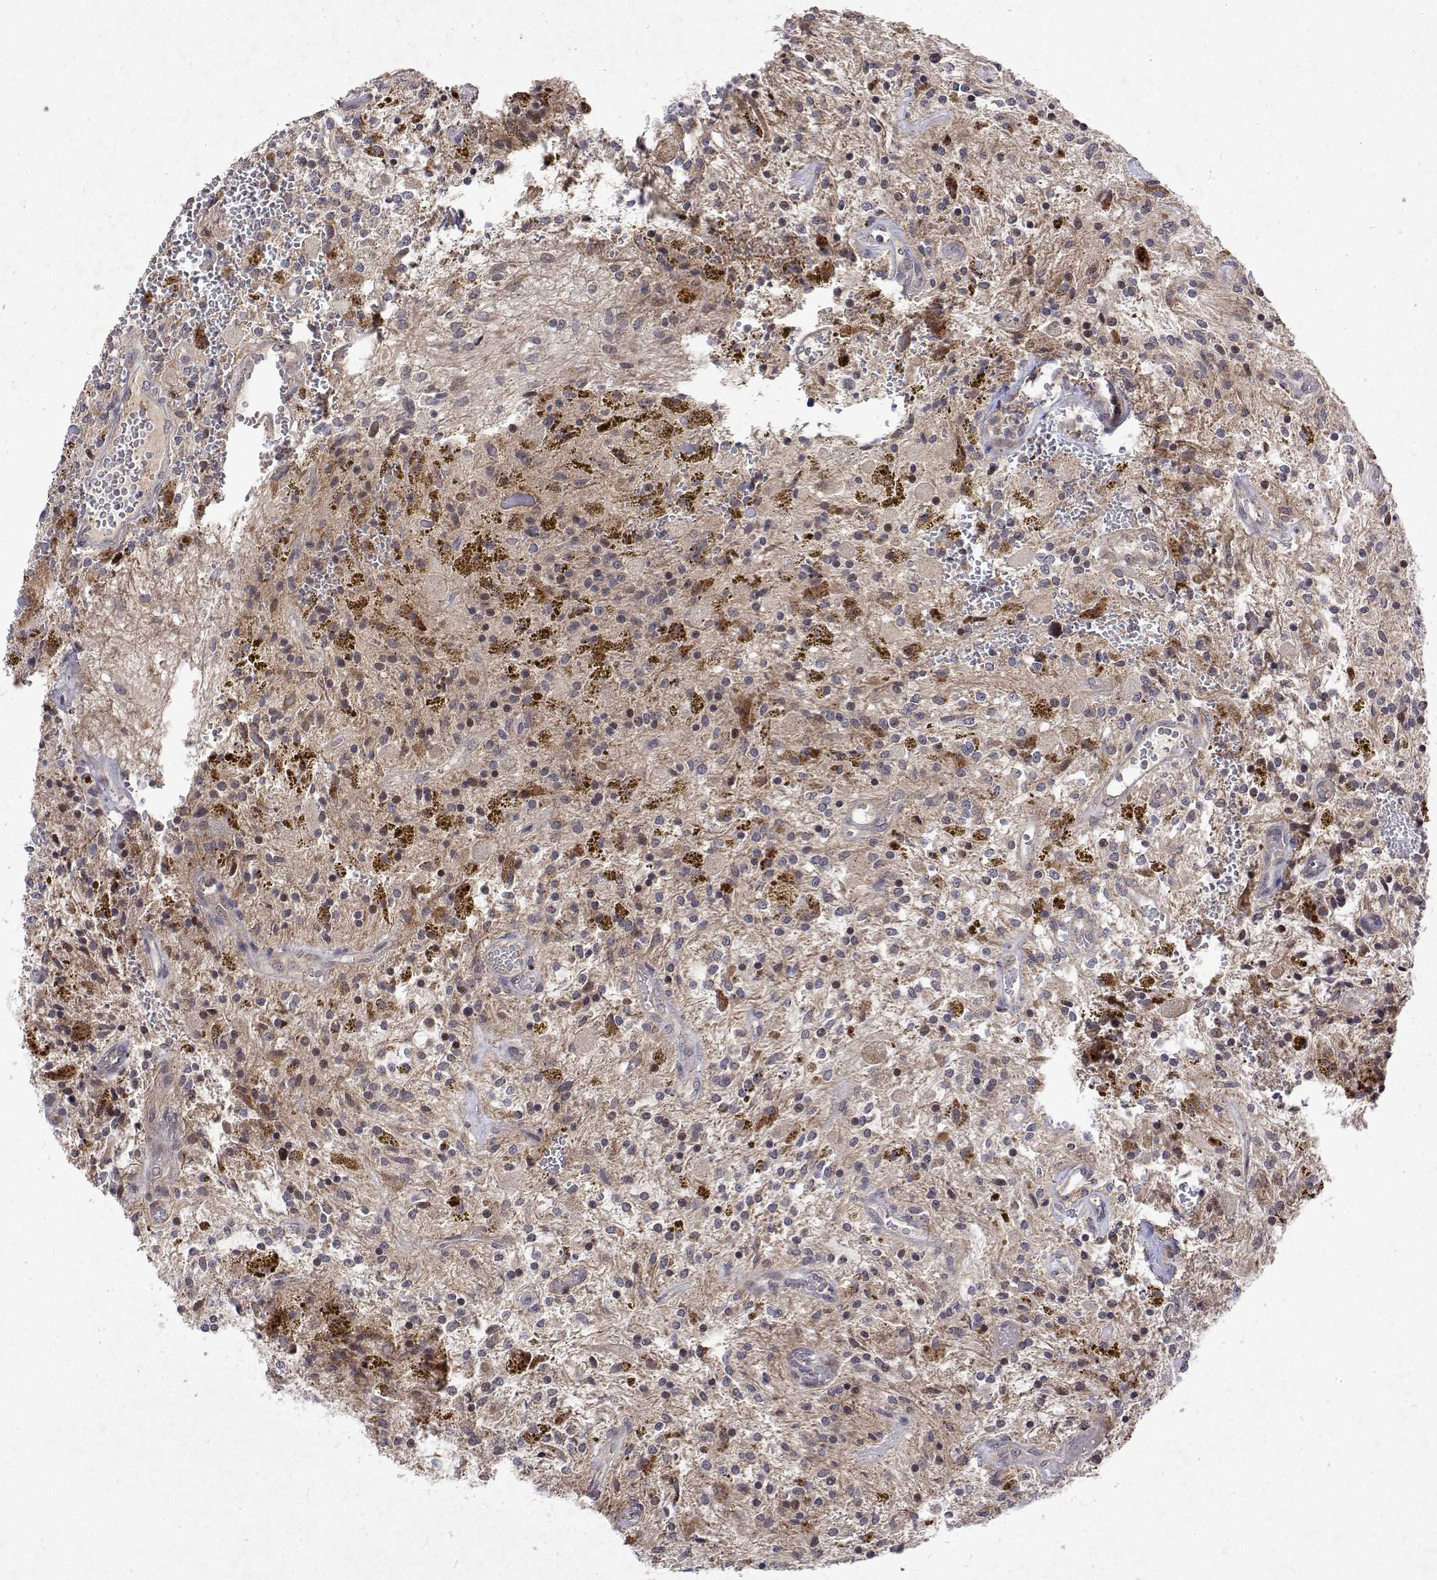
{"staining": {"intensity": "negative", "quantity": "none", "location": "none"}, "tissue": "glioma", "cell_type": "Tumor cells", "image_type": "cancer", "snomed": [{"axis": "morphology", "description": "Glioma, malignant, Low grade"}, {"axis": "topography", "description": "Cerebellum"}], "caption": "Tumor cells show no significant protein staining in malignant glioma (low-grade).", "gene": "ALKBH8", "patient": {"sex": "female", "age": 14}}